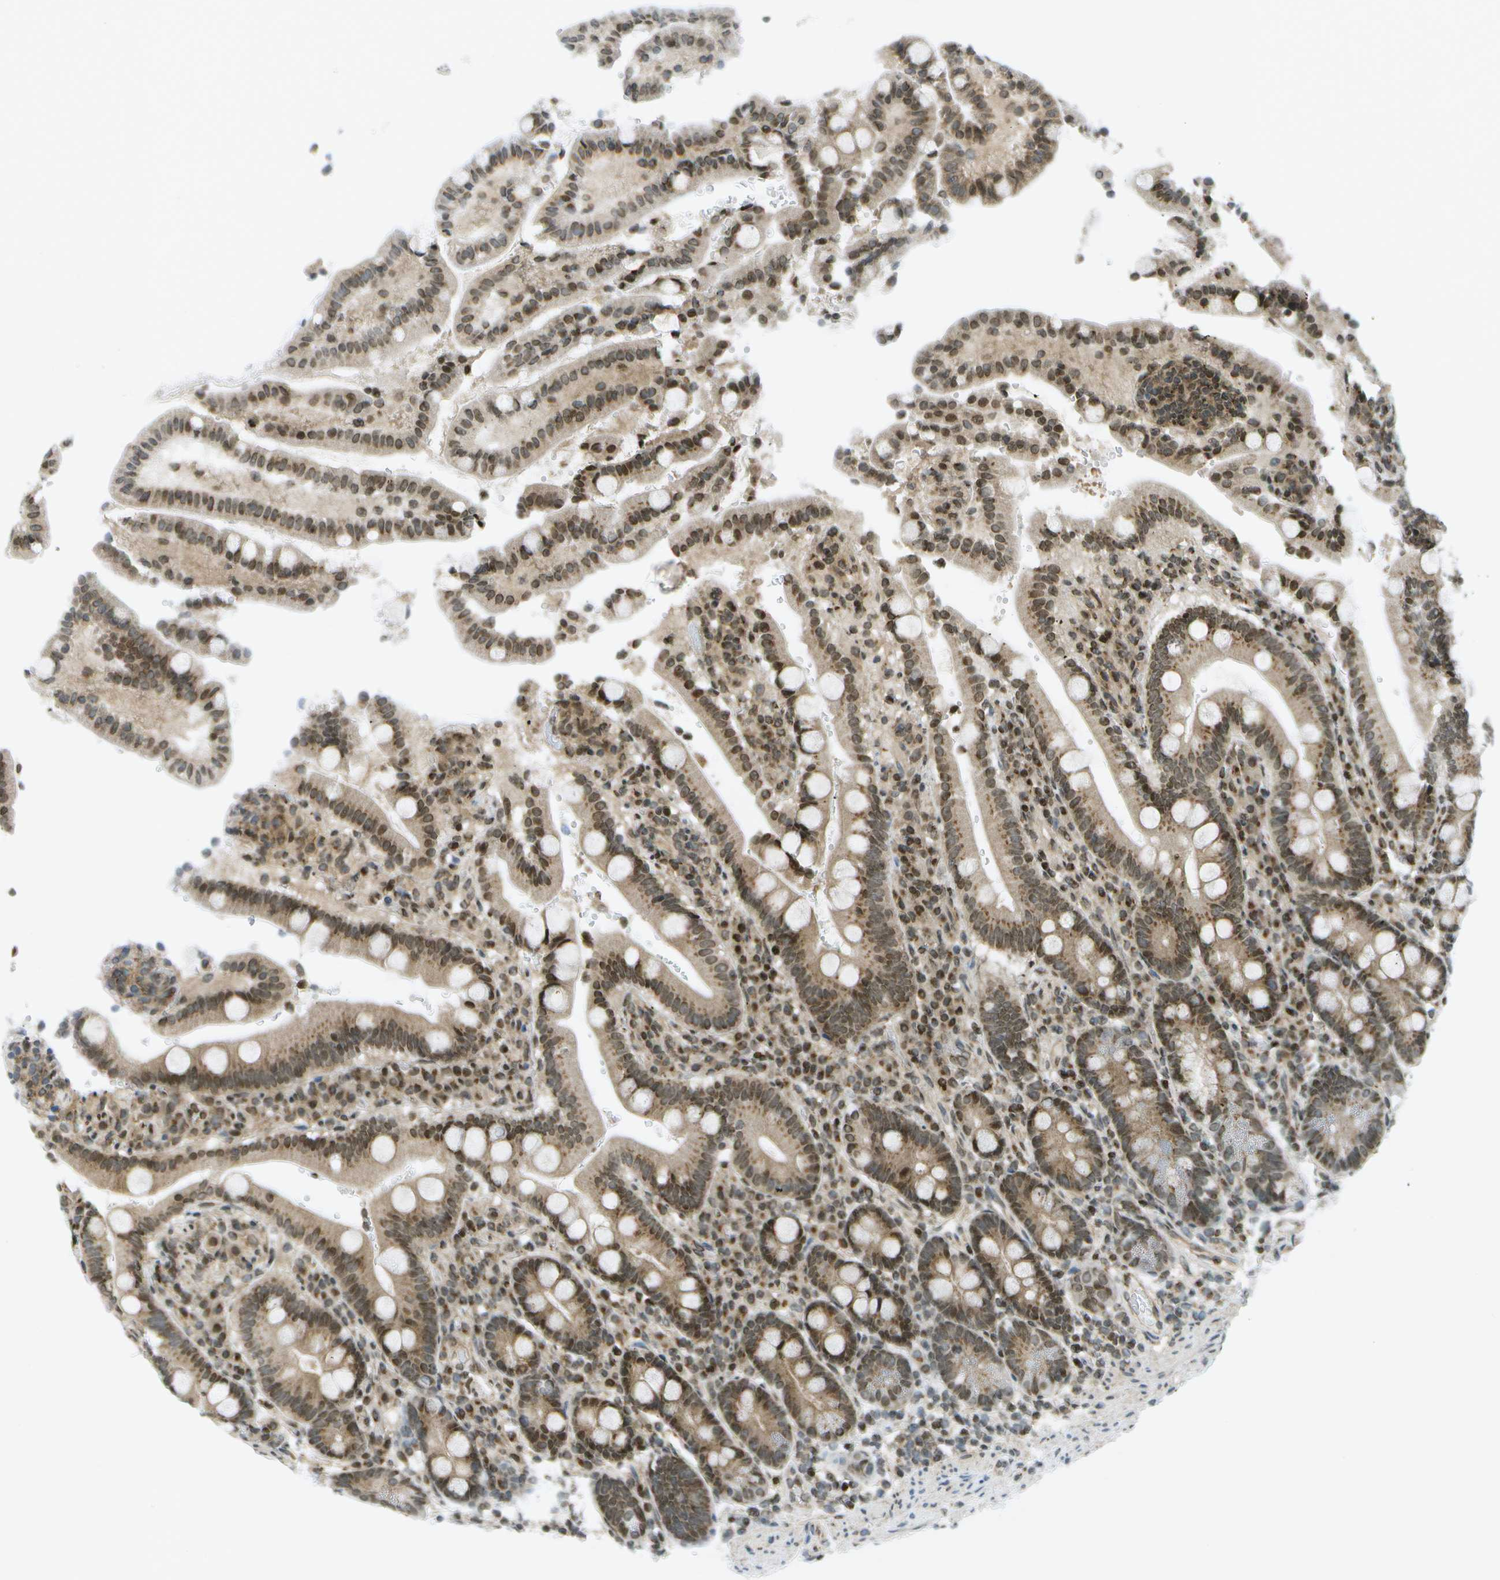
{"staining": {"intensity": "moderate", "quantity": ">75%", "location": "cytoplasmic/membranous,nuclear"}, "tissue": "duodenum", "cell_type": "Glandular cells", "image_type": "normal", "snomed": [{"axis": "morphology", "description": "Normal tissue, NOS"}, {"axis": "topography", "description": "Small intestine, NOS"}], "caption": "Brown immunohistochemical staining in normal human duodenum reveals moderate cytoplasmic/membranous,nuclear staining in approximately >75% of glandular cells. The staining was performed using DAB, with brown indicating positive protein expression. Nuclei are stained blue with hematoxylin.", "gene": "EVC", "patient": {"sex": "female", "age": 71}}